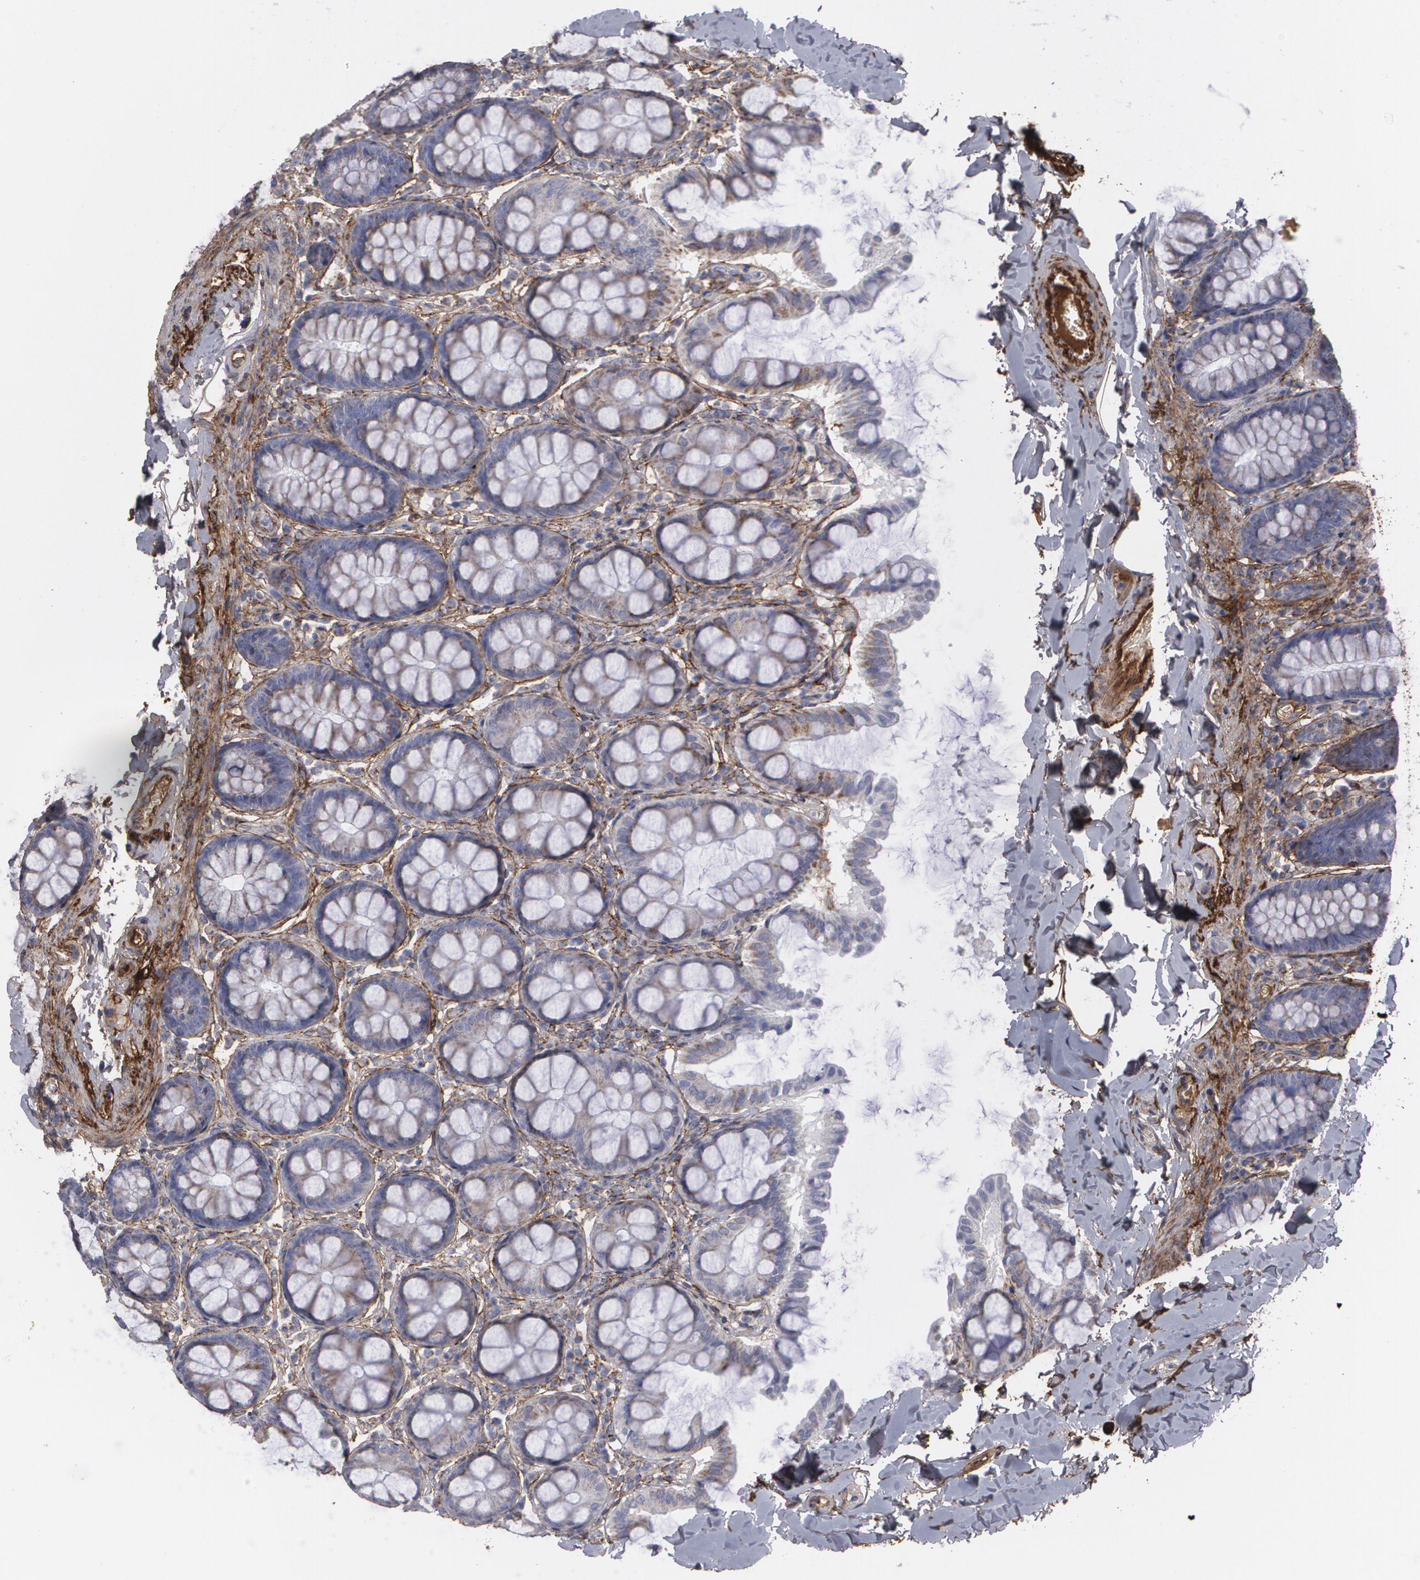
{"staining": {"intensity": "moderate", "quantity": ">75%", "location": "cytoplasmic/membranous"}, "tissue": "colon", "cell_type": "Endothelial cells", "image_type": "normal", "snomed": [{"axis": "morphology", "description": "Normal tissue, NOS"}, {"axis": "topography", "description": "Colon"}], "caption": "IHC histopathology image of benign colon: human colon stained using immunohistochemistry displays medium levels of moderate protein expression localized specifically in the cytoplasmic/membranous of endothelial cells, appearing as a cytoplasmic/membranous brown color.", "gene": "FBLN1", "patient": {"sex": "female", "age": 61}}